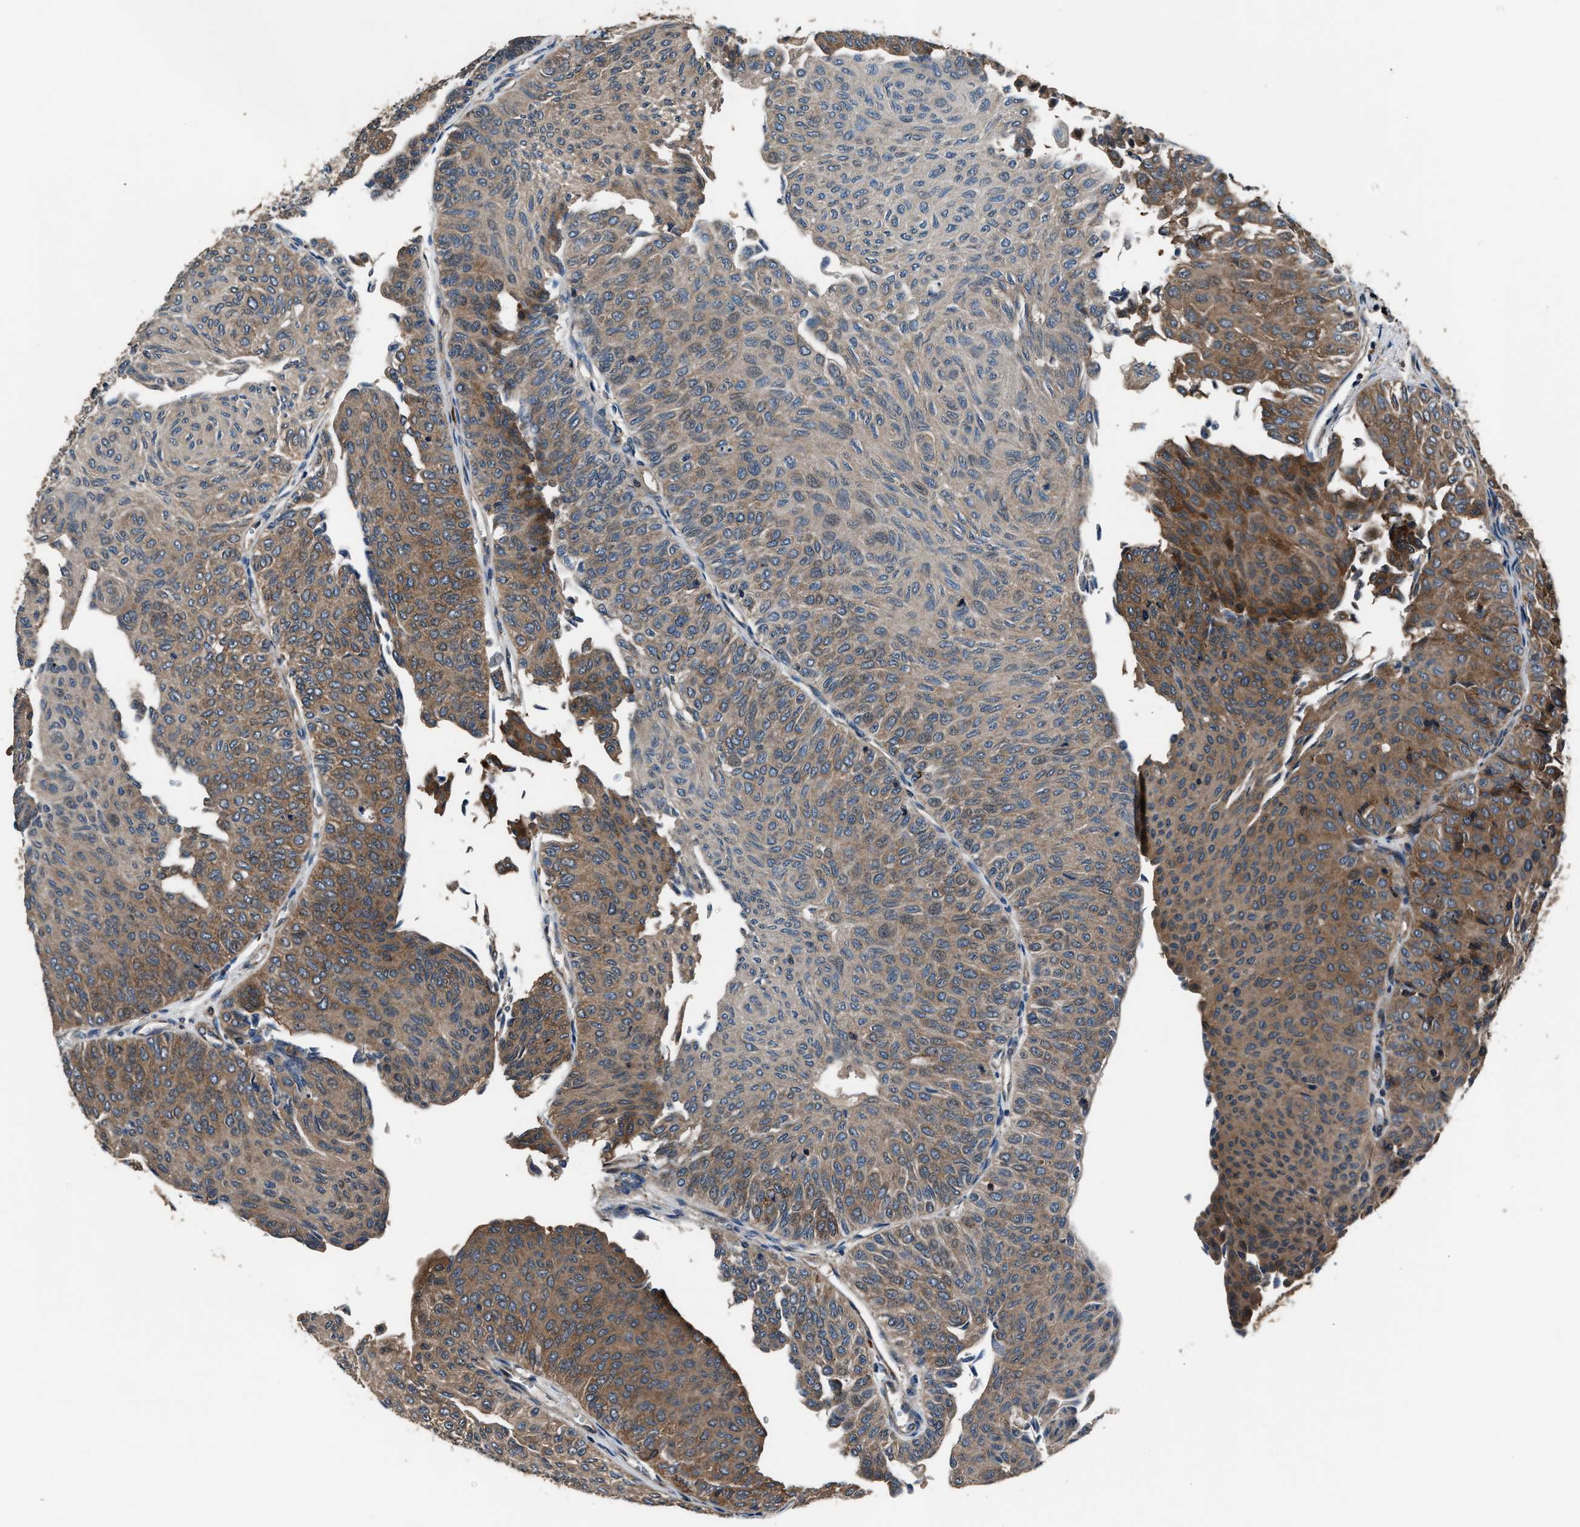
{"staining": {"intensity": "moderate", "quantity": ">75%", "location": "cytoplasmic/membranous"}, "tissue": "urothelial cancer", "cell_type": "Tumor cells", "image_type": "cancer", "snomed": [{"axis": "morphology", "description": "Urothelial carcinoma, Low grade"}, {"axis": "topography", "description": "Urinary bladder"}], "caption": "Urothelial cancer was stained to show a protein in brown. There is medium levels of moderate cytoplasmic/membranous positivity in approximately >75% of tumor cells.", "gene": "IMPDH2", "patient": {"sex": "male", "age": 78}}